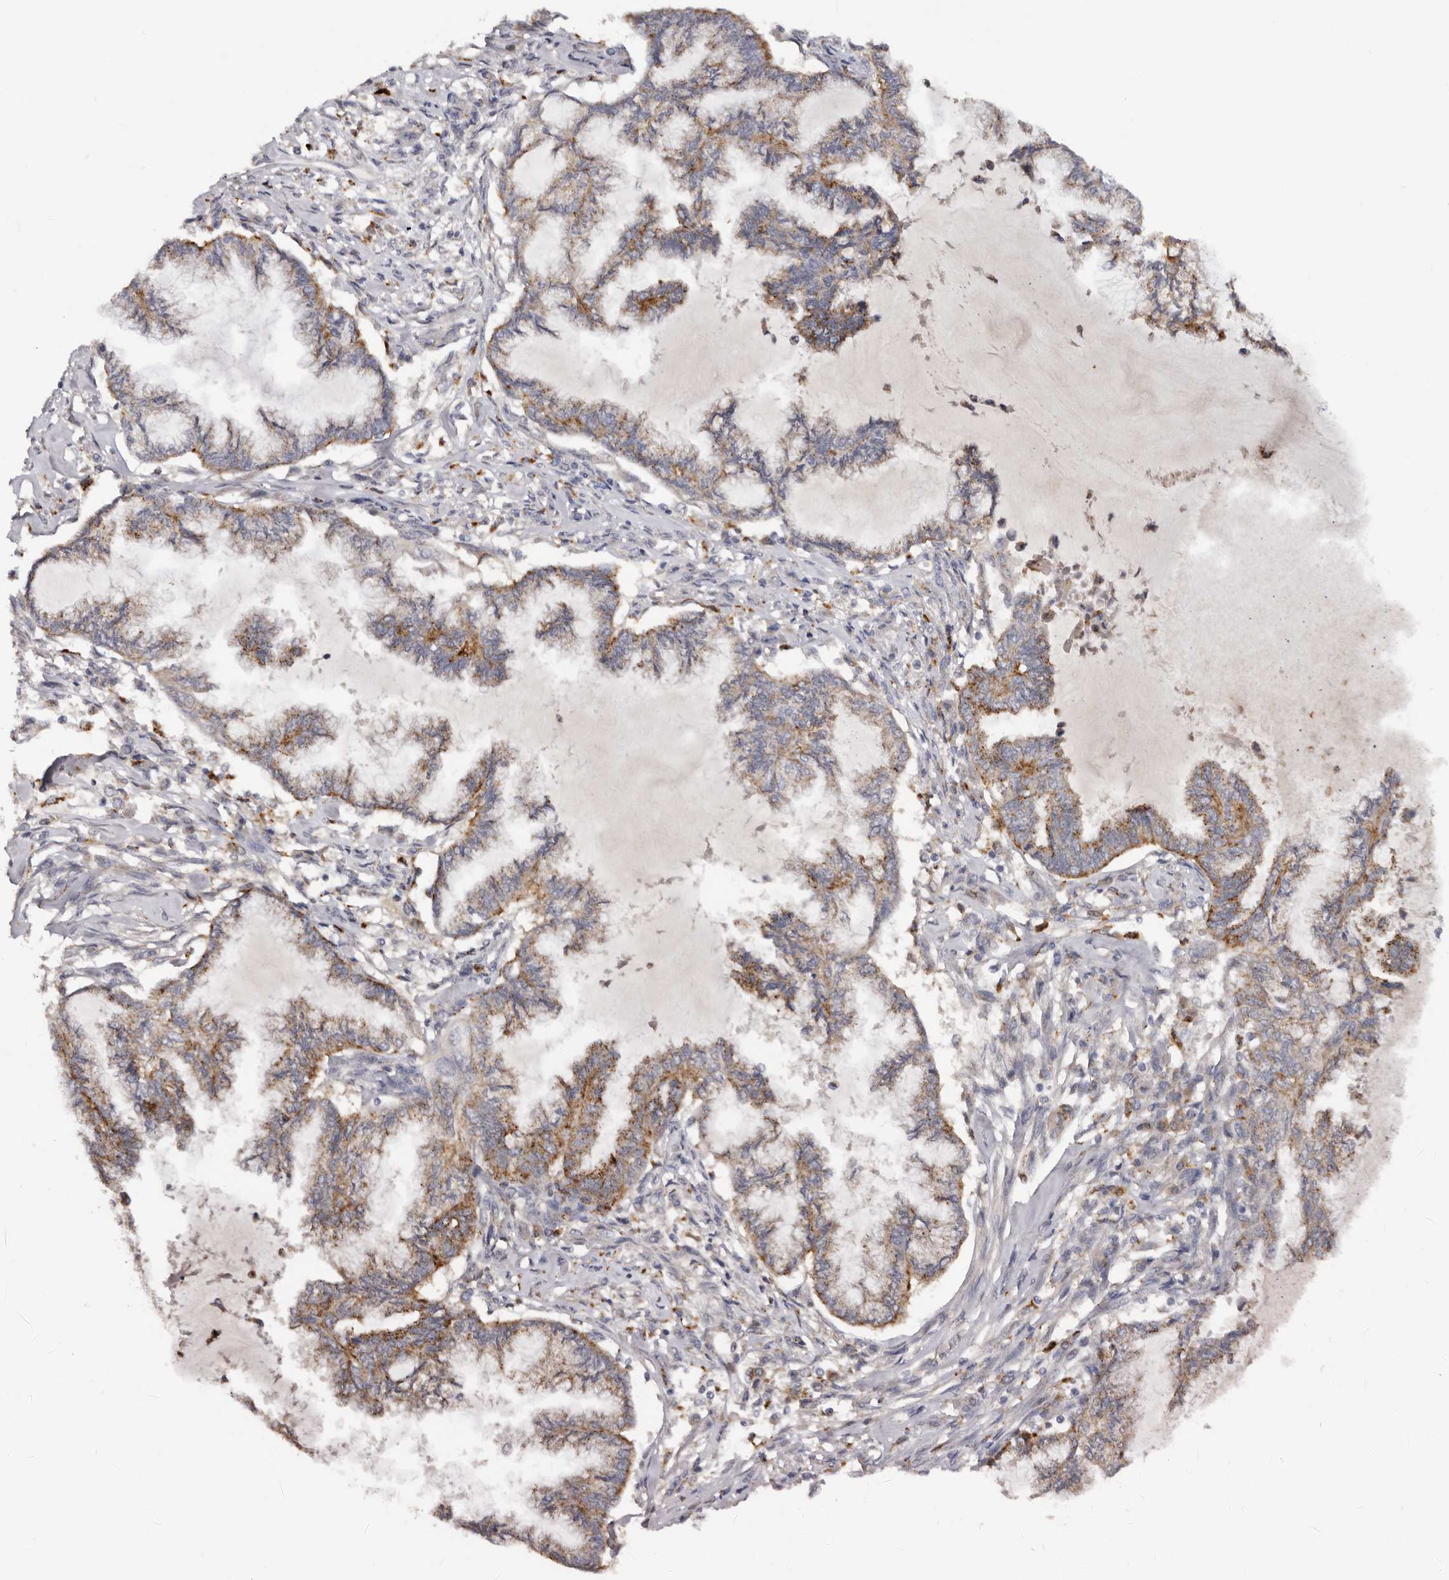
{"staining": {"intensity": "moderate", "quantity": "25%-75%", "location": "cytoplasmic/membranous"}, "tissue": "endometrial cancer", "cell_type": "Tumor cells", "image_type": "cancer", "snomed": [{"axis": "morphology", "description": "Adenocarcinoma, NOS"}, {"axis": "topography", "description": "Endometrium"}], "caption": "The histopathology image shows staining of endometrial cancer (adenocarcinoma), revealing moderate cytoplasmic/membranous protein staining (brown color) within tumor cells. The staining was performed using DAB to visualize the protein expression in brown, while the nuclei were stained in blue with hematoxylin (Magnification: 20x).", "gene": "DAP", "patient": {"sex": "female", "age": 86}}